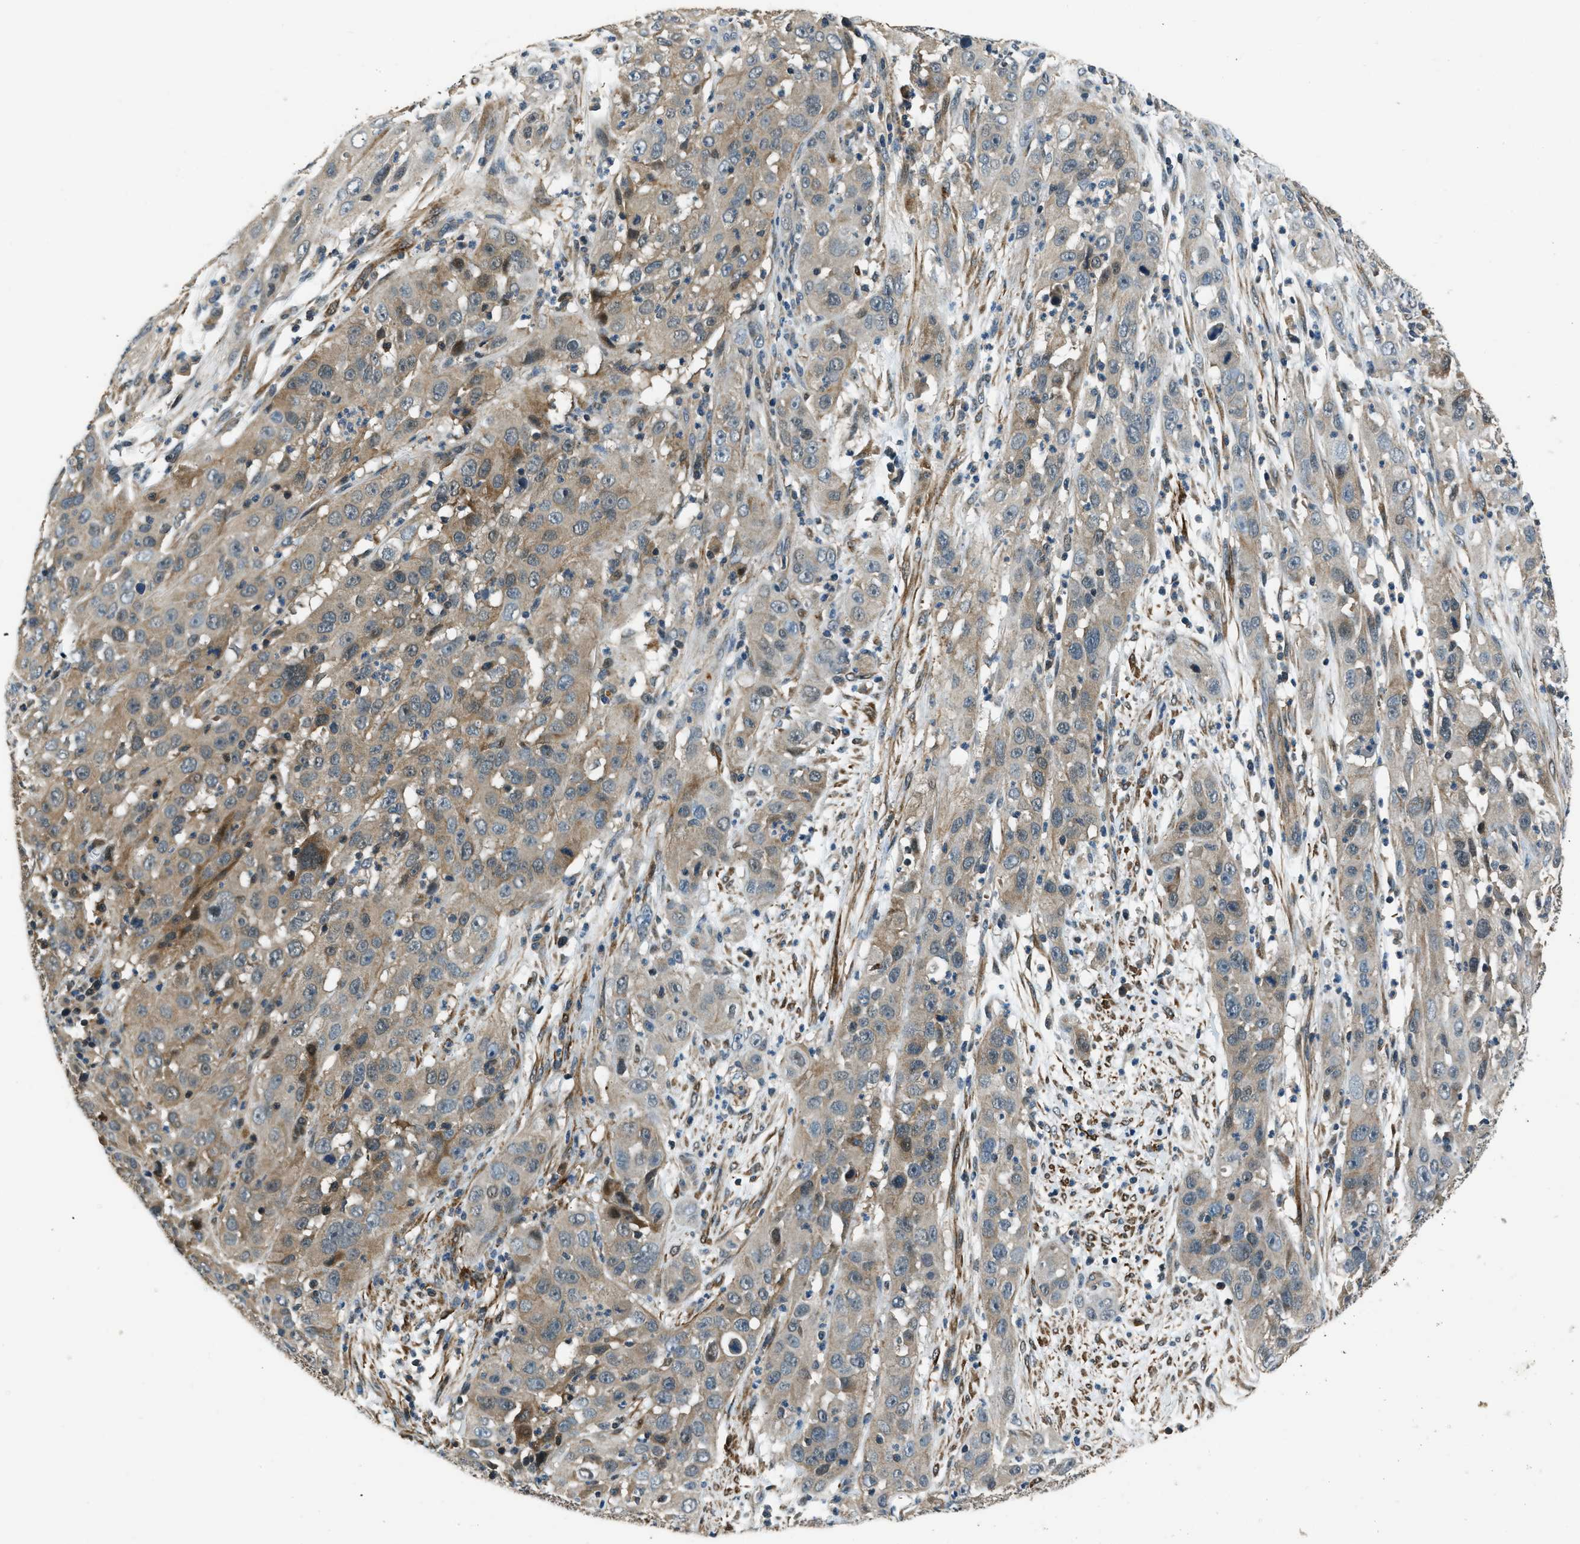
{"staining": {"intensity": "weak", "quantity": ">75%", "location": "cytoplasmic/membranous"}, "tissue": "cervical cancer", "cell_type": "Tumor cells", "image_type": "cancer", "snomed": [{"axis": "morphology", "description": "Squamous cell carcinoma, NOS"}, {"axis": "topography", "description": "Cervix"}], "caption": "Approximately >75% of tumor cells in squamous cell carcinoma (cervical) demonstrate weak cytoplasmic/membranous protein expression as visualized by brown immunohistochemical staining.", "gene": "NUDCD3", "patient": {"sex": "female", "age": 32}}